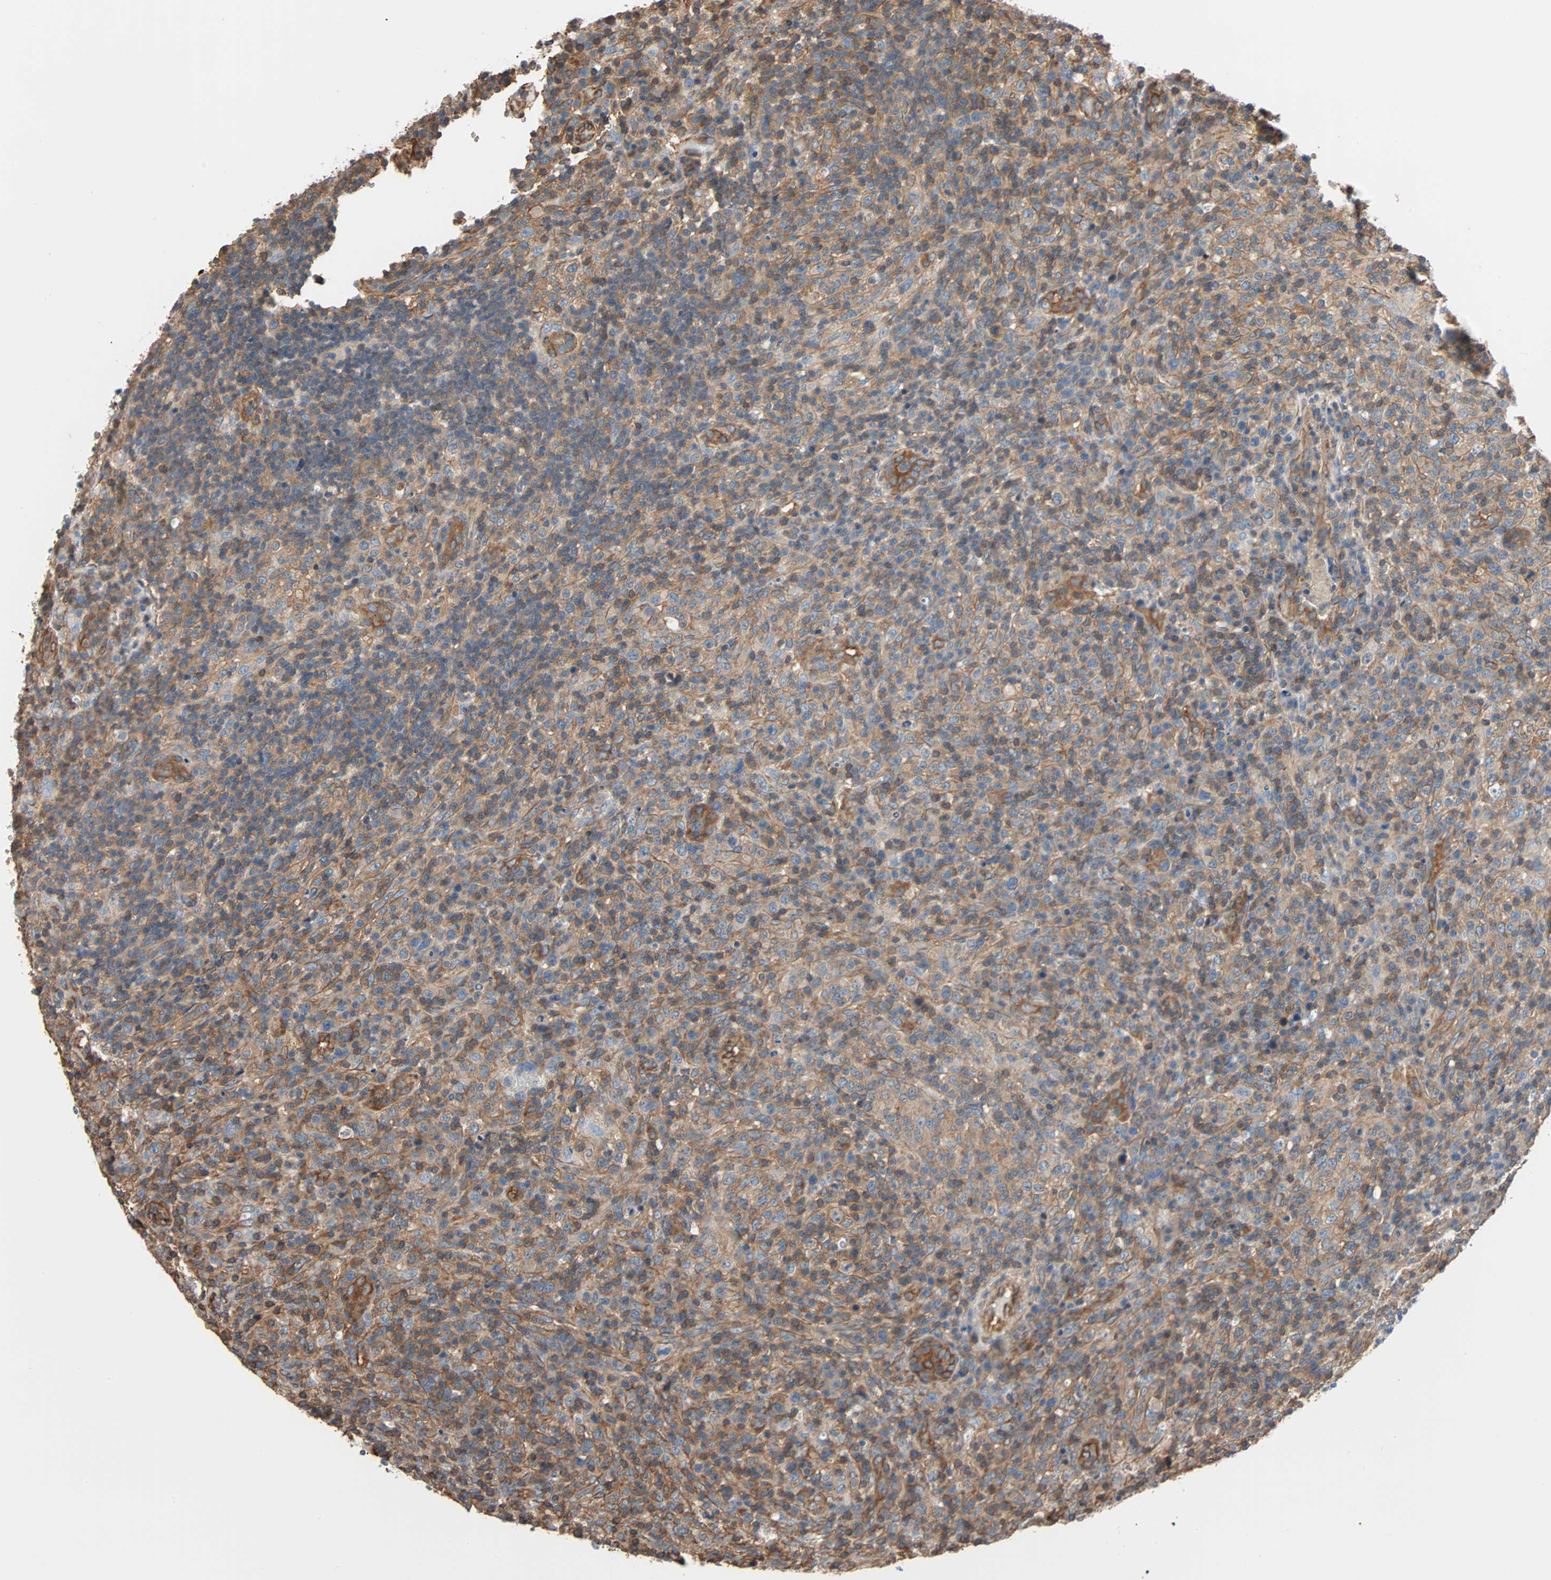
{"staining": {"intensity": "weak", "quantity": "25%-75%", "location": "cytoplasmic/membranous"}, "tissue": "lymphoma", "cell_type": "Tumor cells", "image_type": "cancer", "snomed": [{"axis": "morphology", "description": "Malignant lymphoma, non-Hodgkin's type, High grade"}, {"axis": "topography", "description": "Lymph node"}], "caption": "The image exhibits immunohistochemical staining of lymphoma. There is weak cytoplasmic/membranous staining is appreciated in approximately 25%-75% of tumor cells. (DAB IHC, brown staining for protein, blue staining for nuclei).", "gene": "GALNT10", "patient": {"sex": "female", "age": 76}}